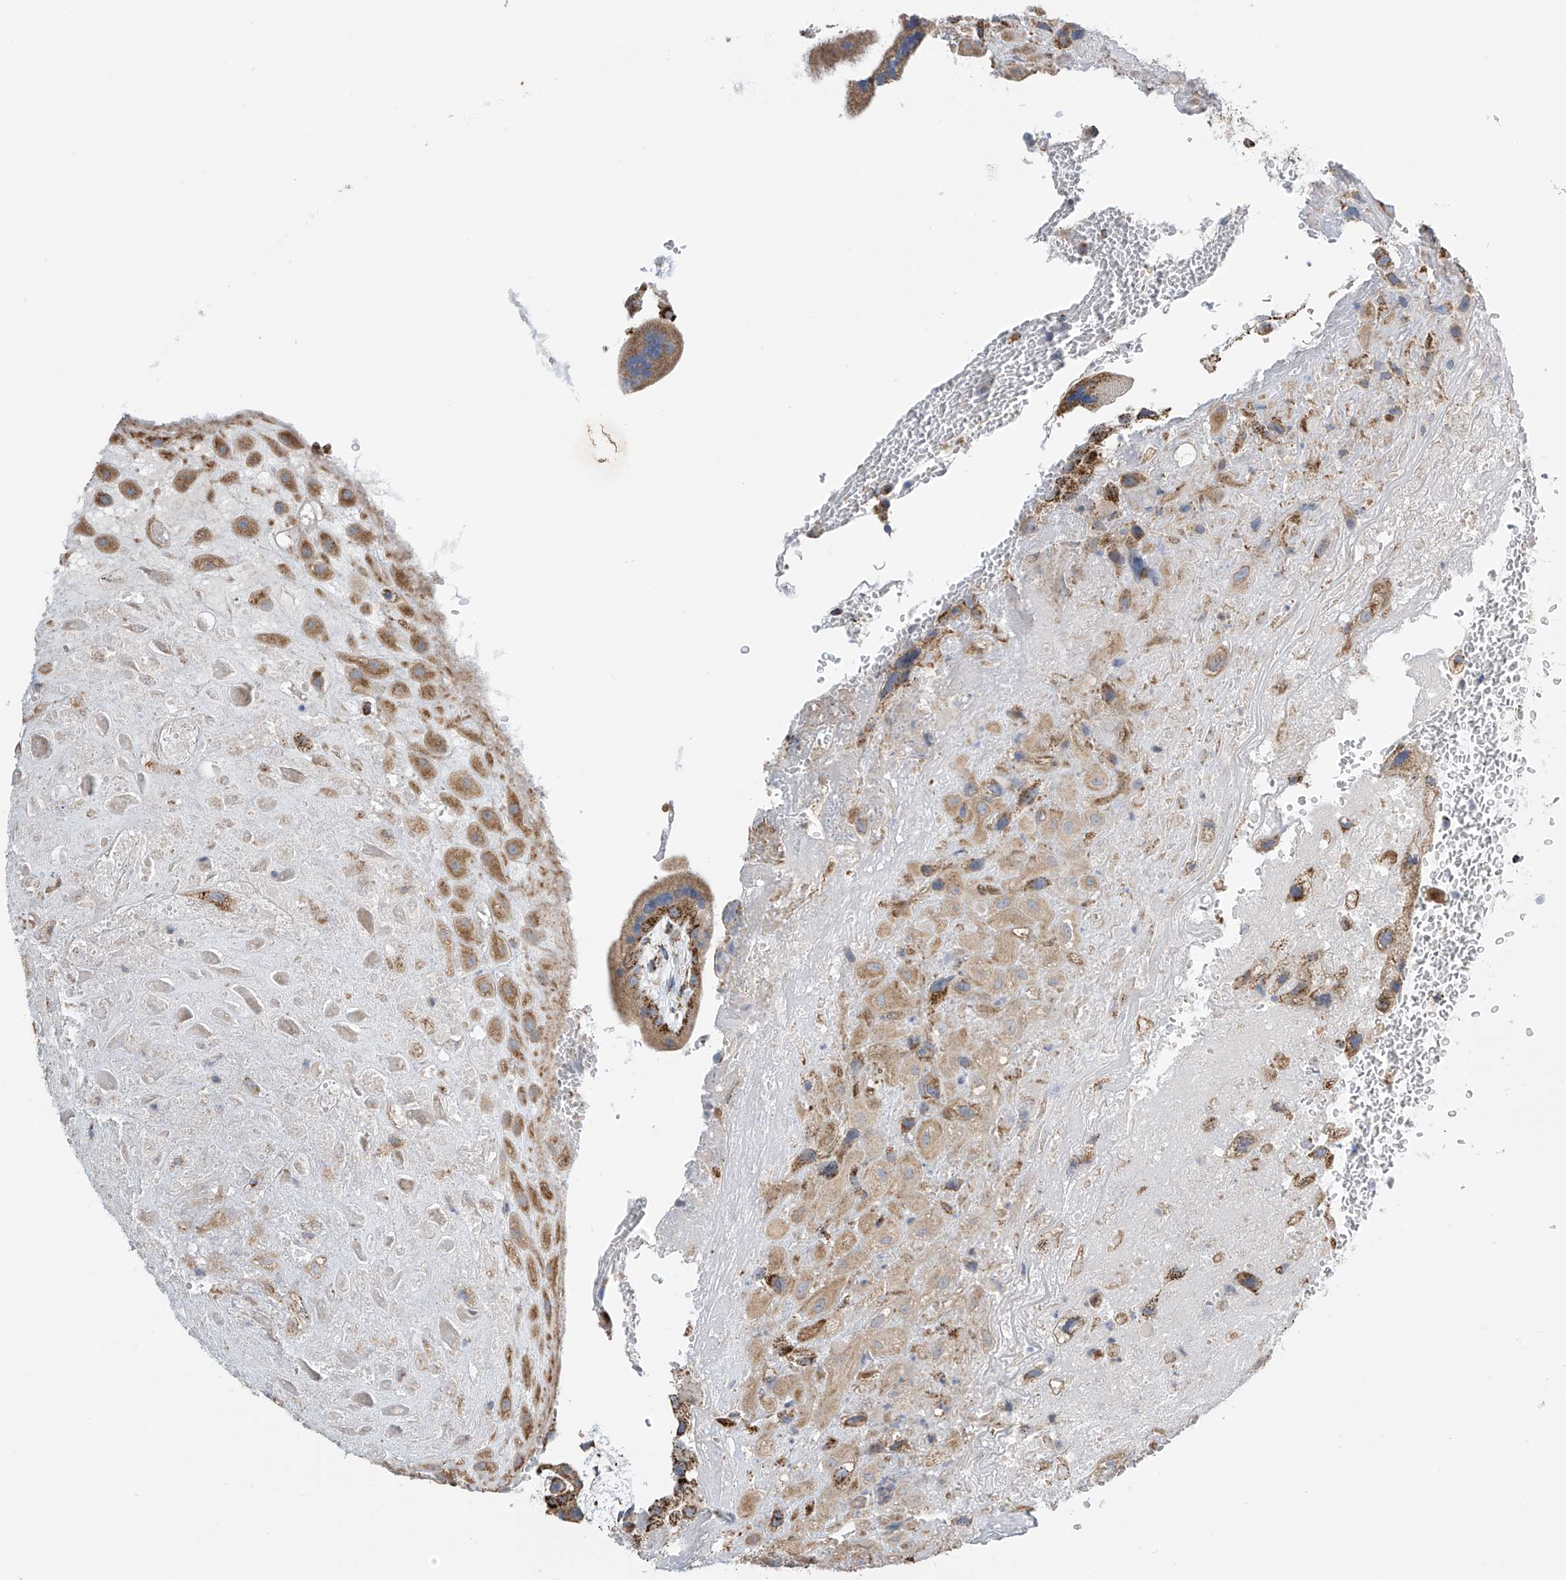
{"staining": {"intensity": "moderate", "quantity": ">75%", "location": "cytoplasmic/membranous"}, "tissue": "placenta", "cell_type": "Decidual cells", "image_type": "normal", "snomed": [{"axis": "morphology", "description": "Normal tissue, NOS"}, {"axis": "topography", "description": "Placenta"}], "caption": "A medium amount of moderate cytoplasmic/membranous positivity is seen in approximately >75% of decidual cells in normal placenta. Nuclei are stained in blue.", "gene": "PNPT1", "patient": {"sex": "female", "age": 35}}